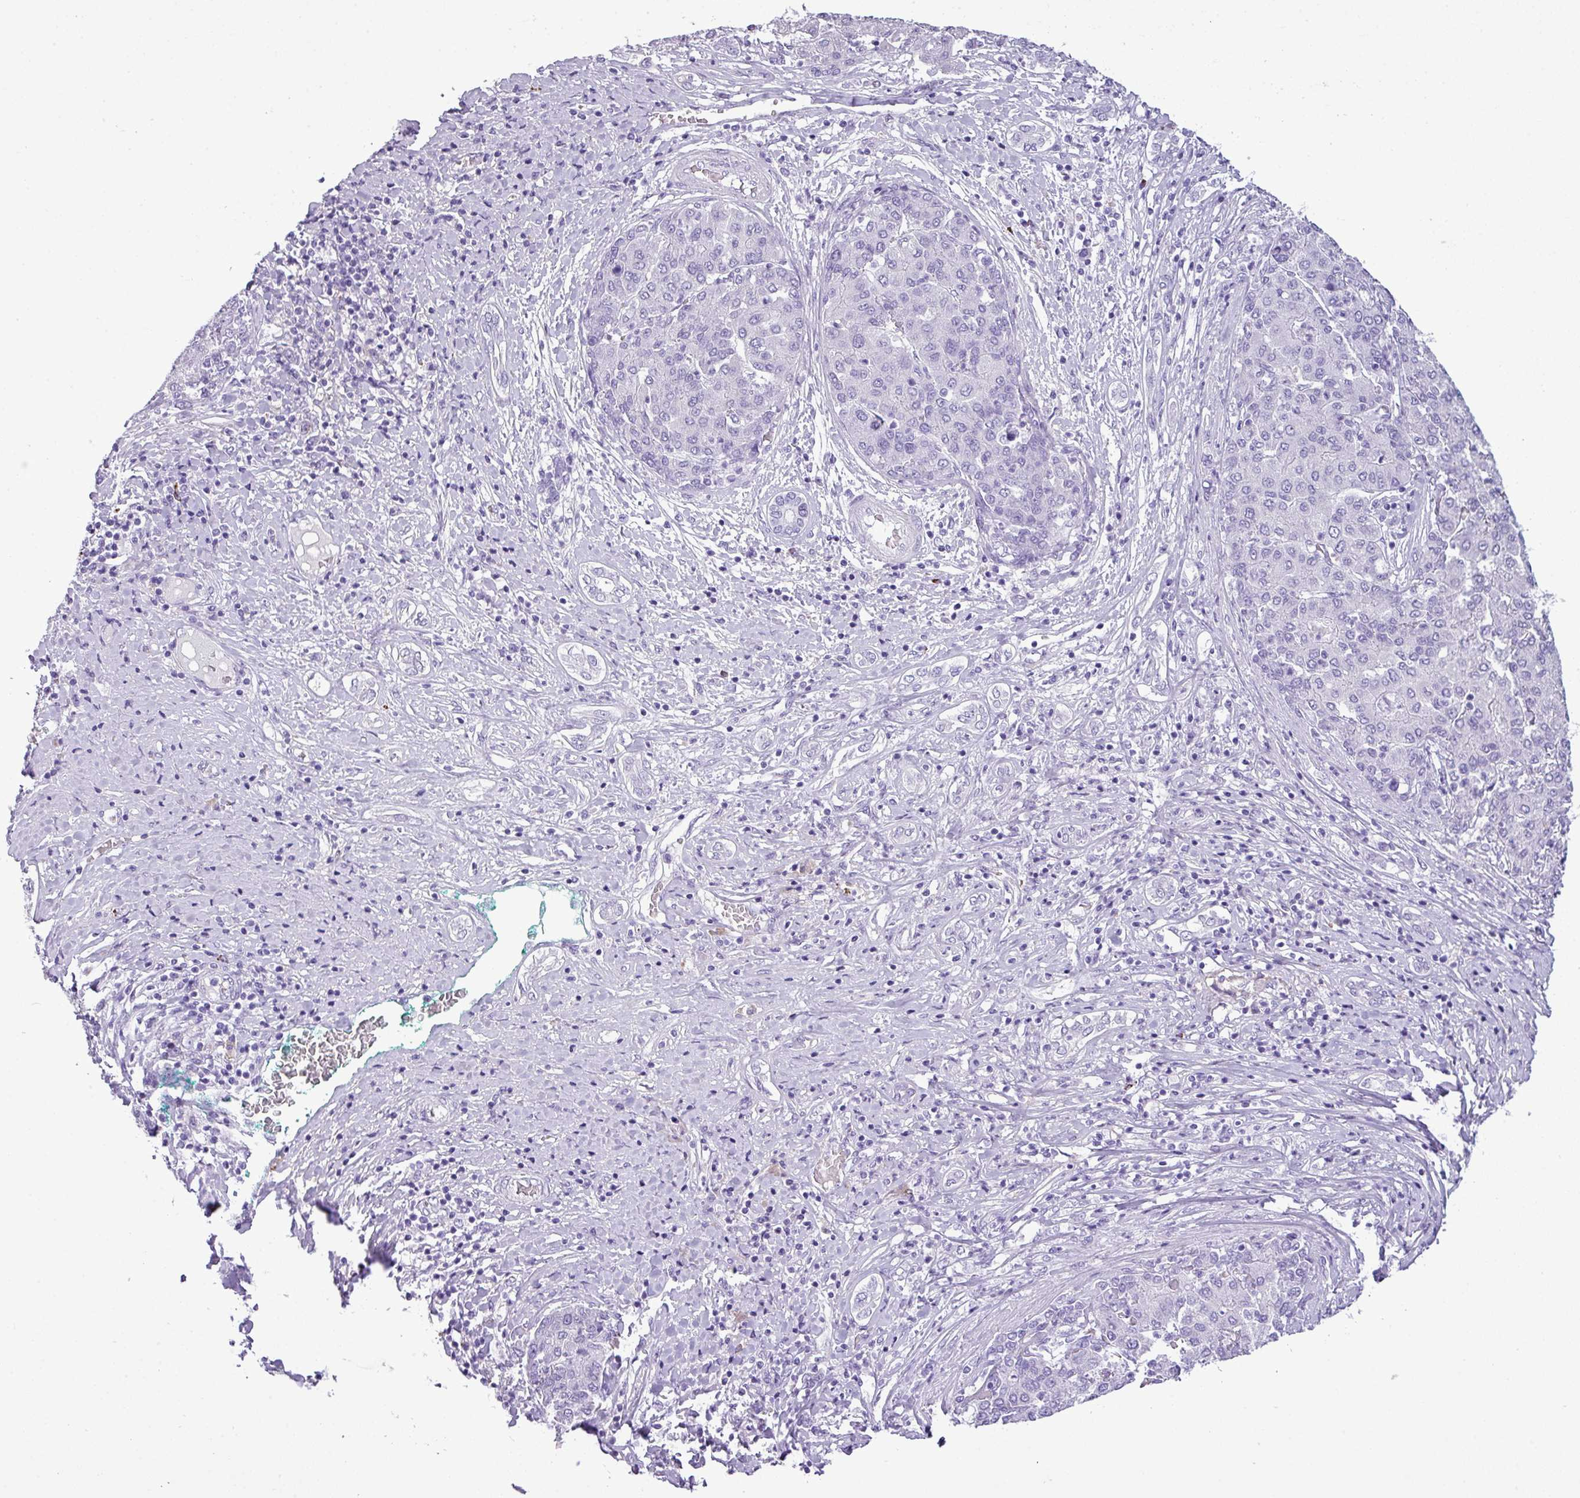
{"staining": {"intensity": "negative", "quantity": "none", "location": "none"}, "tissue": "liver cancer", "cell_type": "Tumor cells", "image_type": "cancer", "snomed": [{"axis": "morphology", "description": "Carcinoma, Hepatocellular, NOS"}, {"axis": "topography", "description": "Liver"}], "caption": "Liver hepatocellular carcinoma stained for a protein using immunohistochemistry (IHC) shows no staining tumor cells.", "gene": "RBMXL2", "patient": {"sex": "male", "age": 65}}